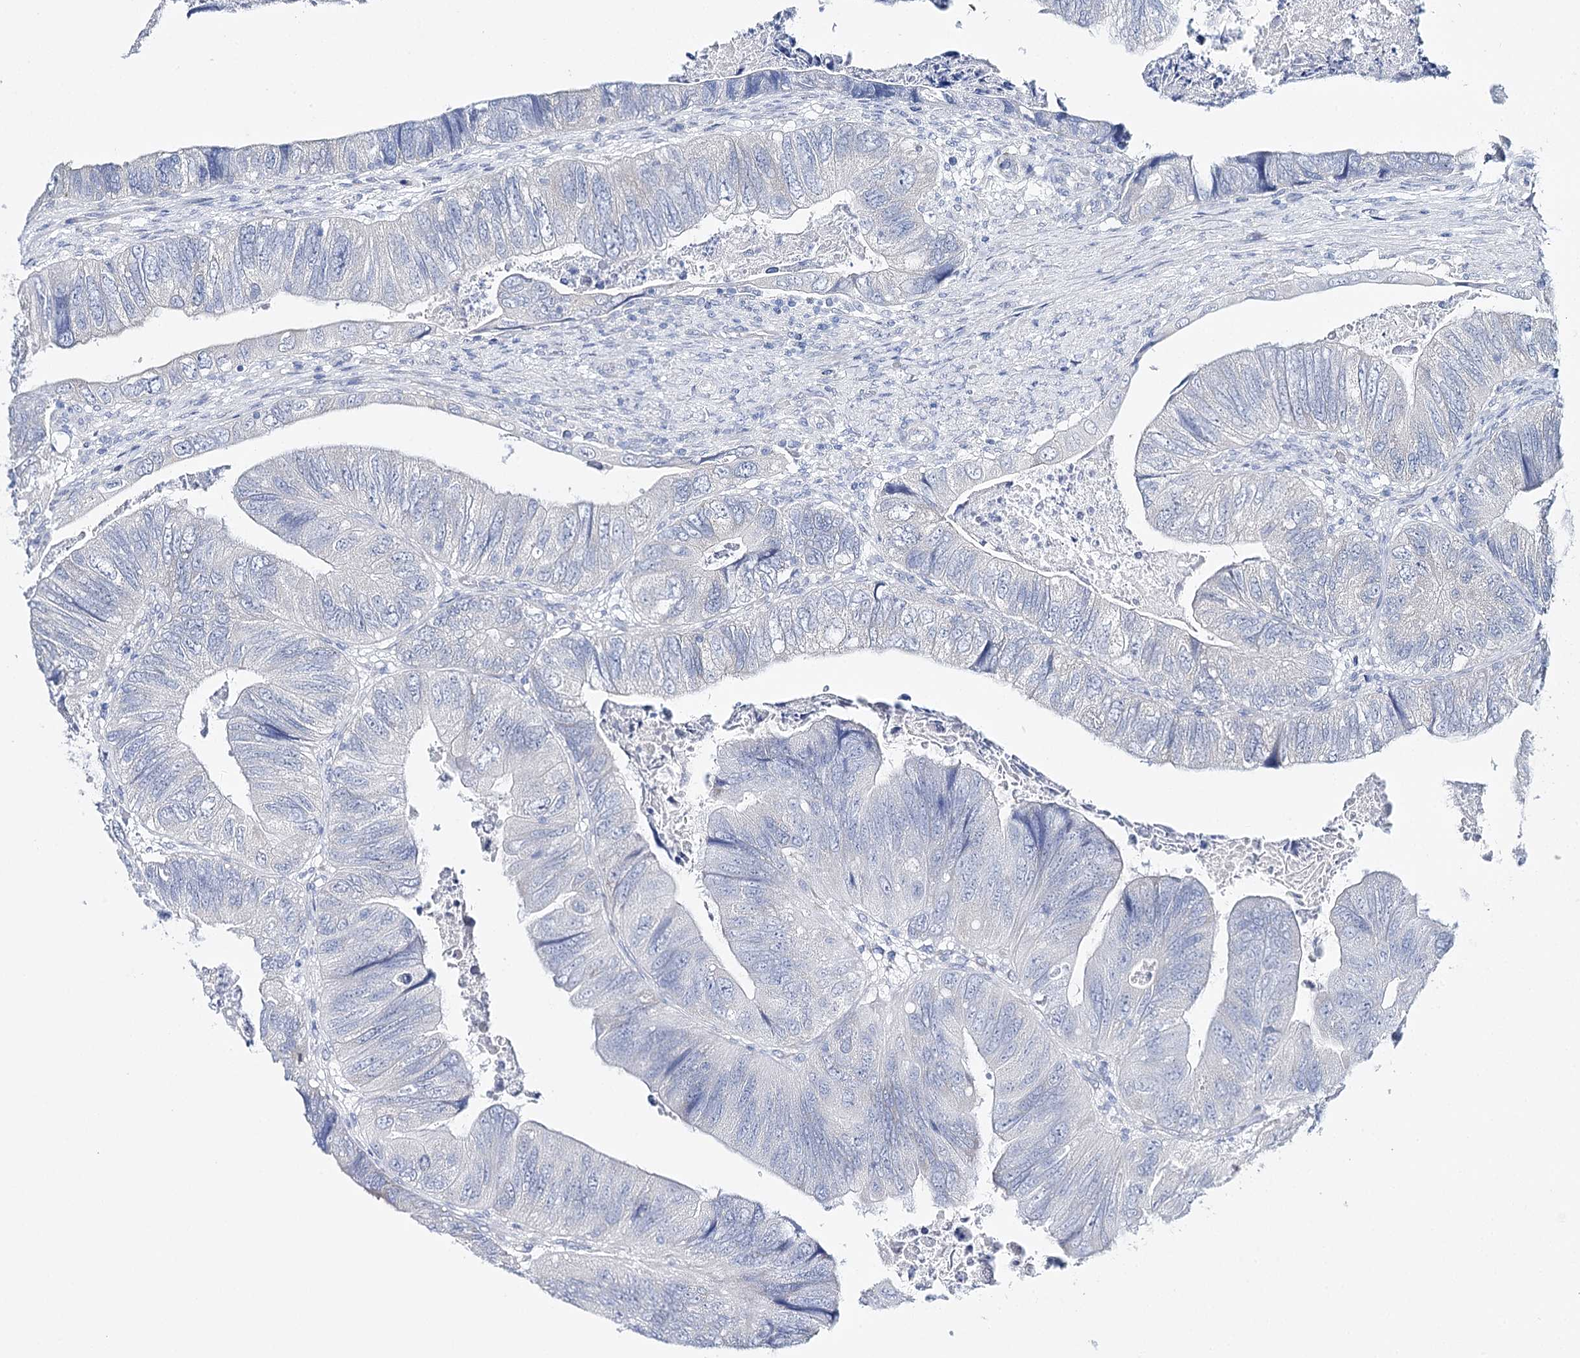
{"staining": {"intensity": "negative", "quantity": "none", "location": "none"}, "tissue": "colorectal cancer", "cell_type": "Tumor cells", "image_type": "cancer", "snomed": [{"axis": "morphology", "description": "Adenocarcinoma, NOS"}, {"axis": "topography", "description": "Rectum"}], "caption": "A photomicrograph of human colorectal cancer is negative for staining in tumor cells. The staining was performed using DAB to visualize the protein expression in brown, while the nuclei were stained in blue with hematoxylin (Magnification: 20x).", "gene": "CSN3", "patient": {"sex": "male", "age": 63}}